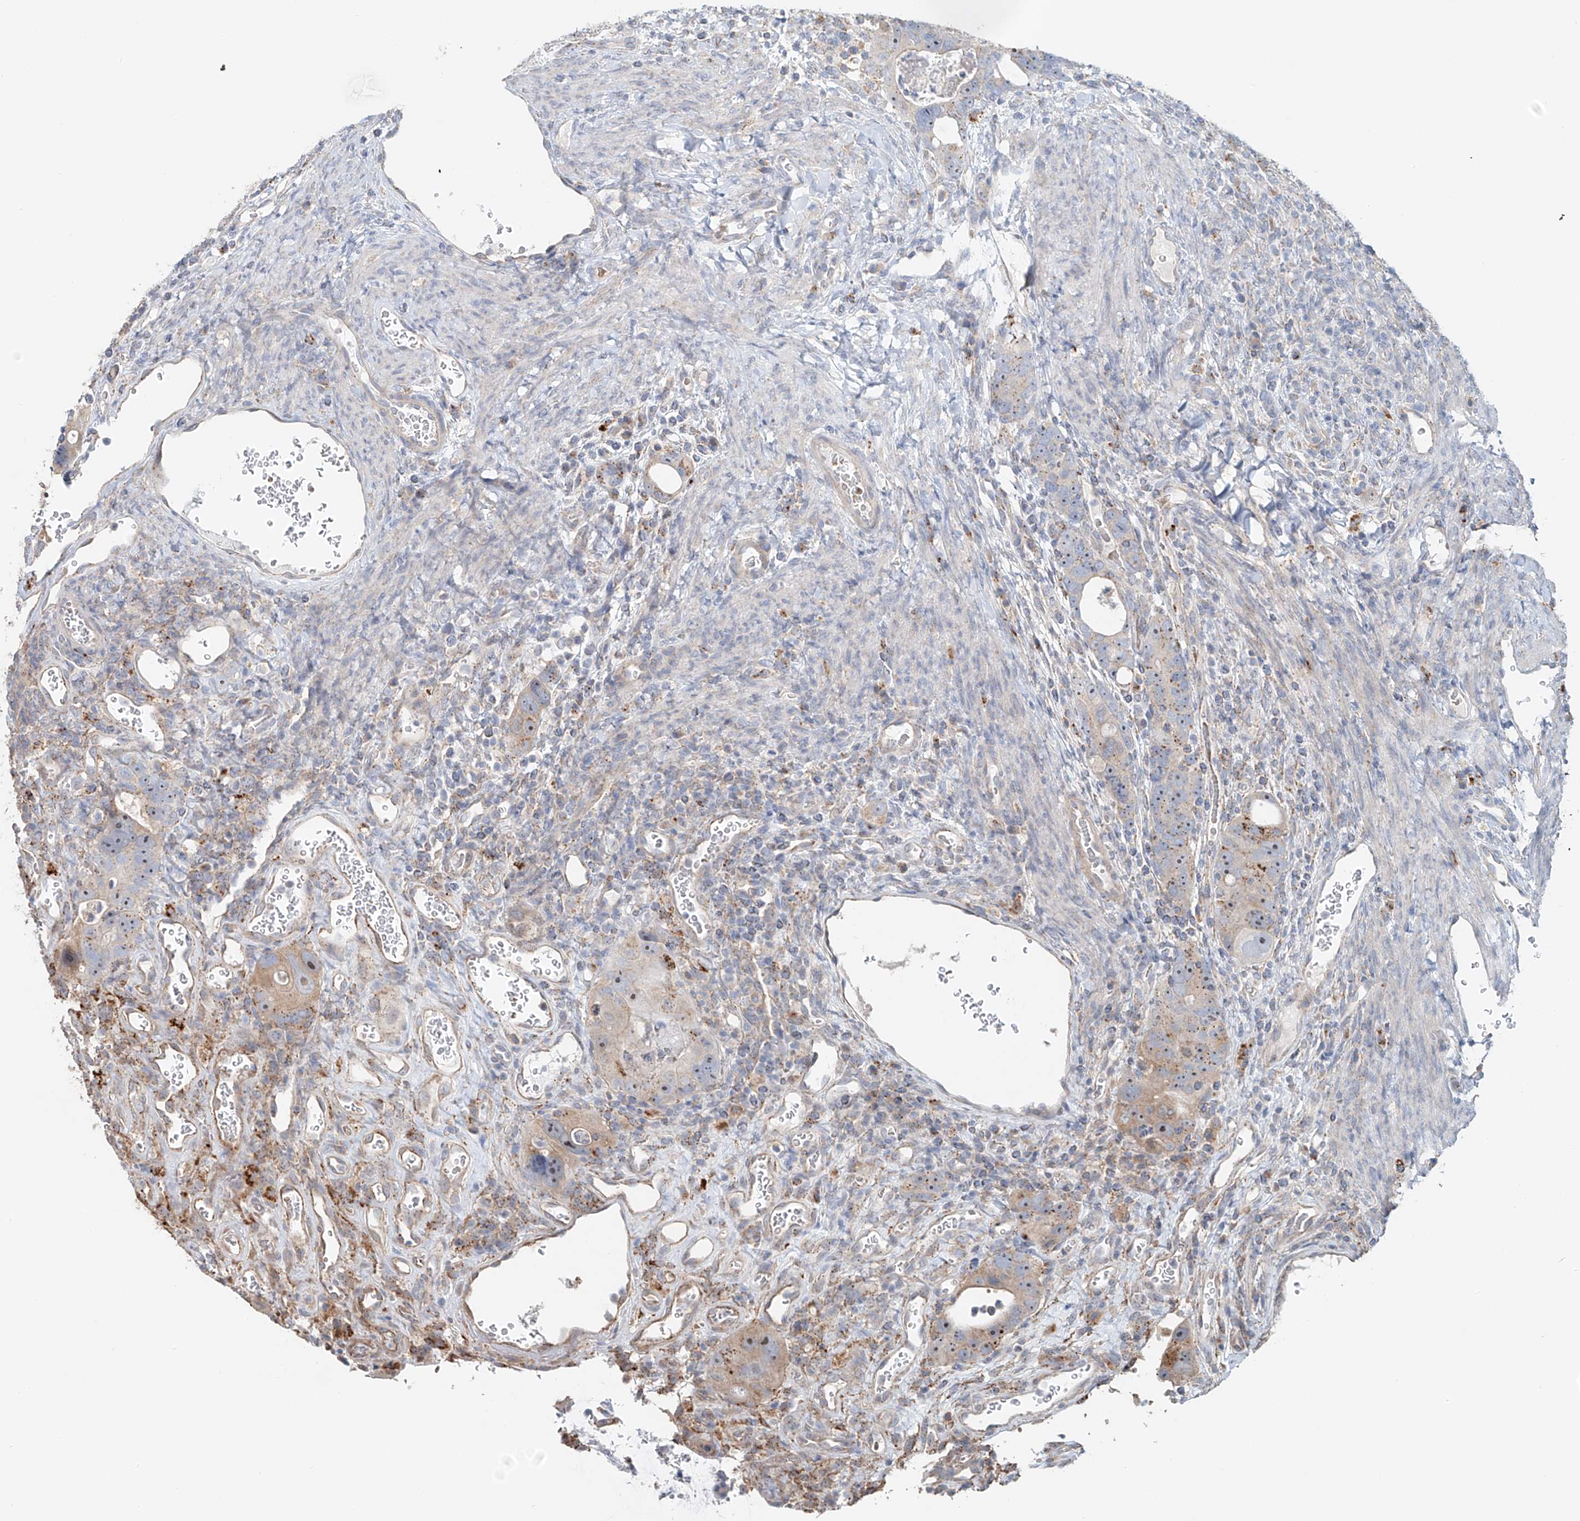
{"staining": {"intensity": "weak", "quantity": "25%-75%", "location": "cytoplasmic/membranous"}, "tissue": "colorectal cancer", "cell_type": "Tumor cells", "image_type": "cancer", "snomed": [{"axis": "morphology", "description": "Adenocarcinoma, NOS"}, {"axis": "topography", "description": "Rectum"}], "caption": "Weak cytoplasmic/membranous protein positivity is appreciated in about 25%-75% of tumor cells in adenocarcinoma (colorectal). Nuclei are stained in blue.", "gene": "TRIM47", "patient": {"sex": "male", "age": 59}}